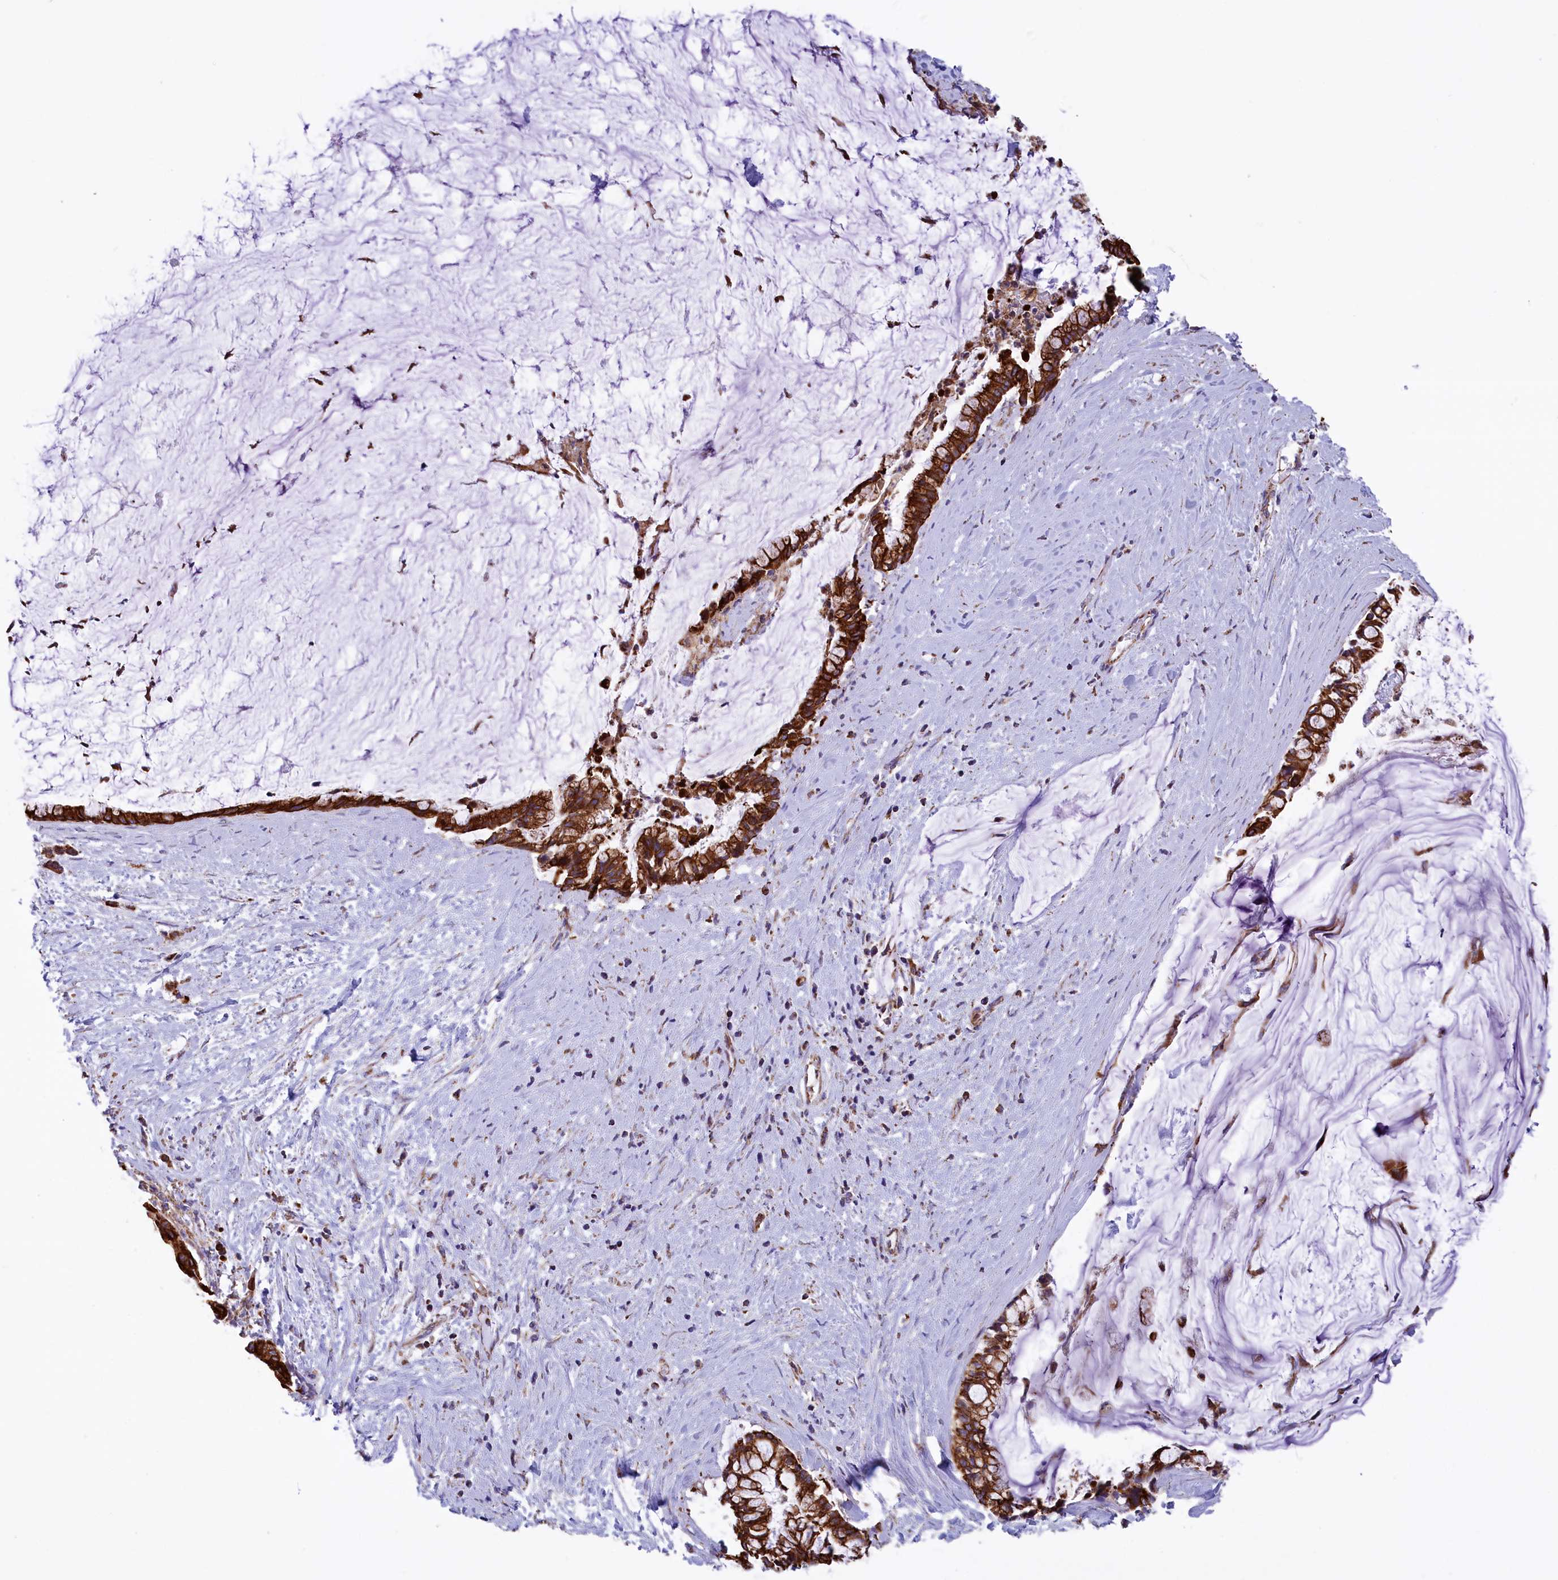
{"staining": {"intensity": "strong", "quantity": ">75%", "location": "cytoplasmic/membranous"}, "tissue": "pancreatic cancer", "cell_type": "Tumor cells", "image_type": "cancer", "snomed": [{"axis": "morphology", "description": "Adenocarcinoma, NOS"}, {"axis": "topography", "description": "Pancreas"}], "caption": "A micrograph of pancreatic adenocarcinoma stained for a protein demonstrates strong cytoplasmic/membranous brown staining in tumor cells. The staining was performed using DAB (3,3'-diaminobenzidine) to visualize the protein expression in brown, while the nuclei were stained in blue with hematoxylin (Magnification: 20x).", "gene": "GATB", "patient": {"sex": "male", "age": 41}}